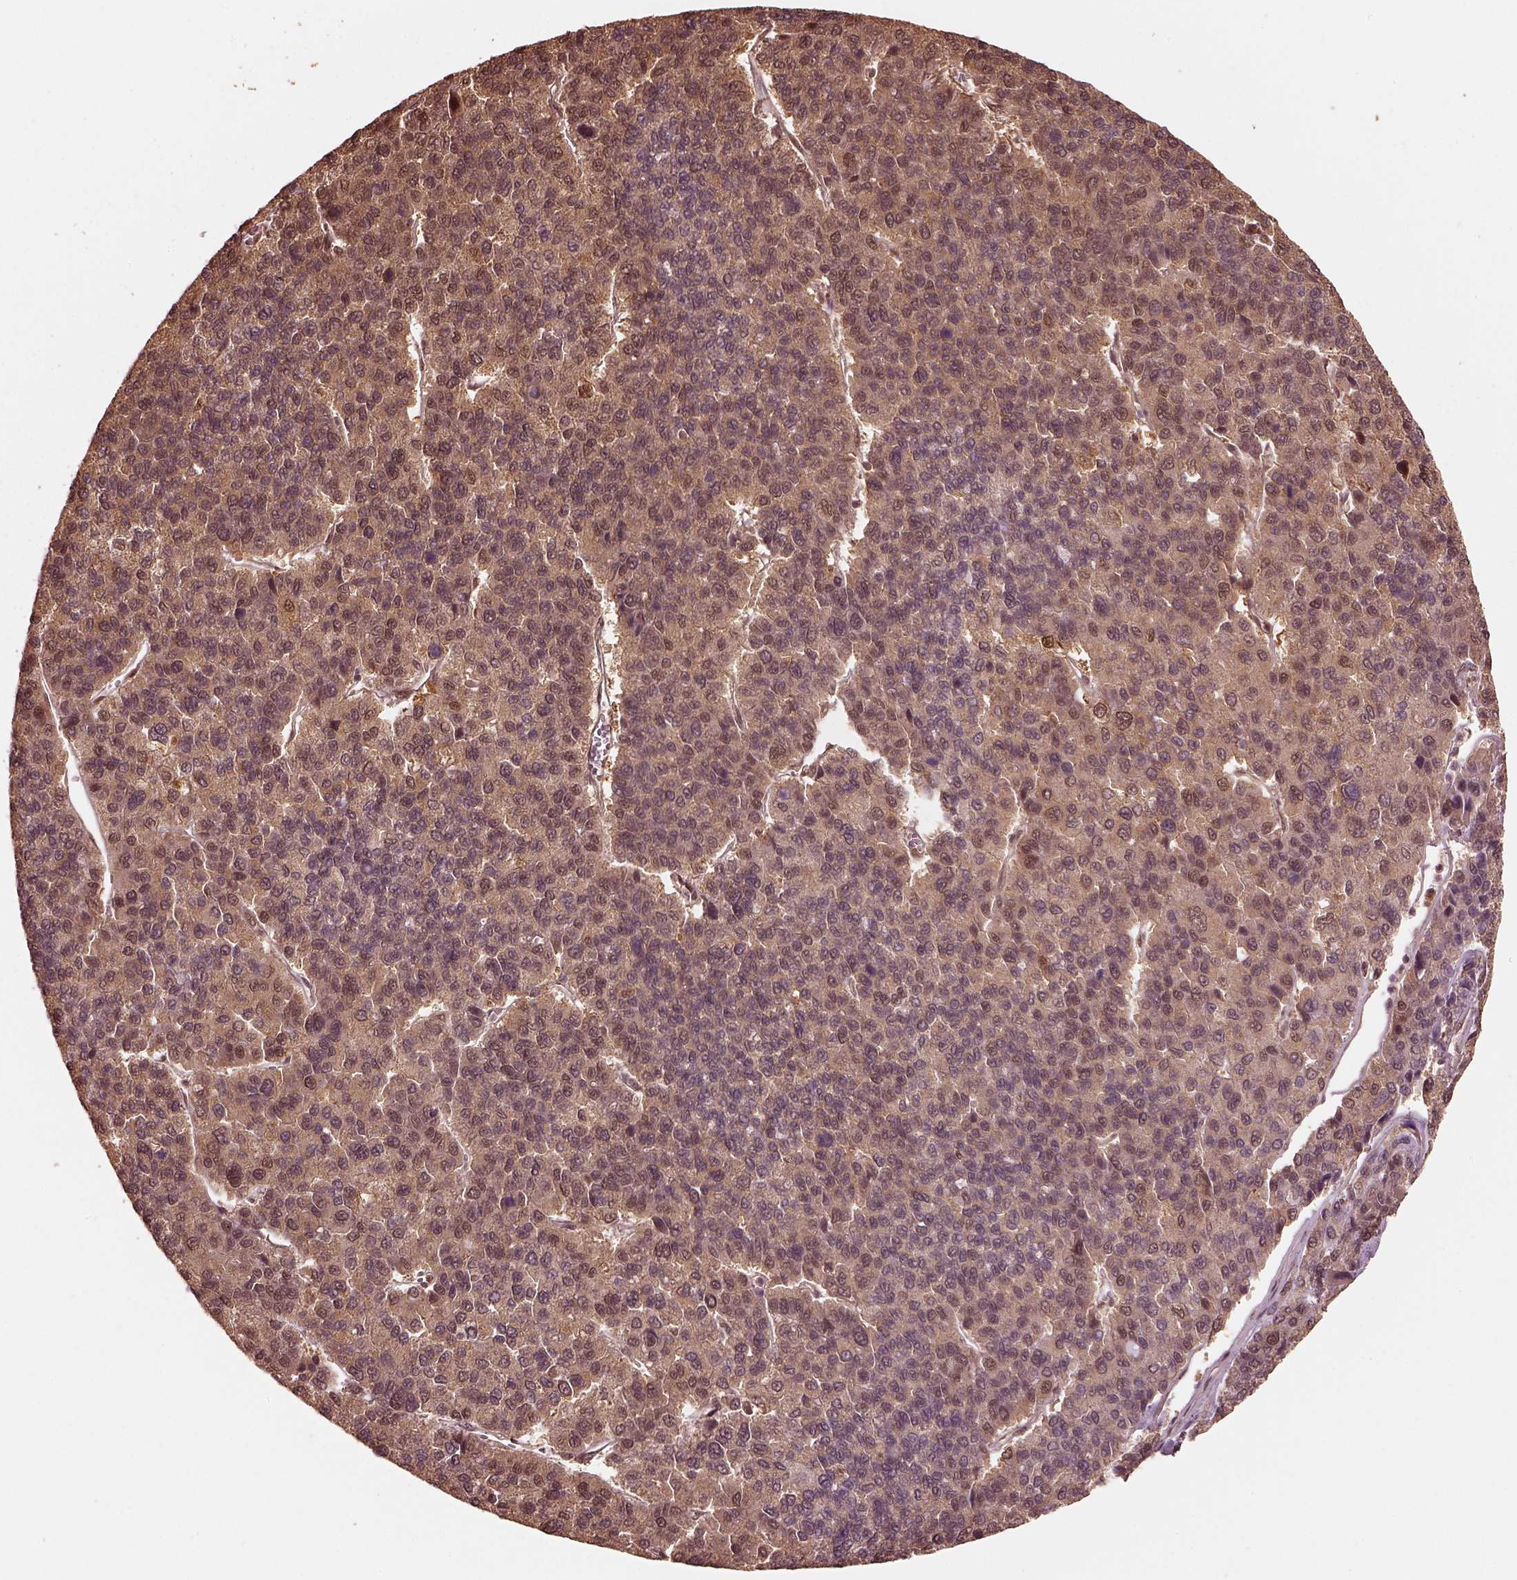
{"staining": {"intensity": "weak", "quantity": "25%-75%", "location": "cytoplasmic/membranous,nuclear"}, "tissue": "liver cancer", "cell_type": "Tumor cells", "image_type": "cancer", "snomed": [{"axis": "morphology", "description": "Carcinoma, Hepatocellular, NOS"}, {"axis": "topography", "description": "Liver"}], "caption": "Protein staining displays weak cytoplasmic/membranous and nuclear staining in approximately 25%-75% of tumor cells in liver cancer (hepatocellular carcinoma). (Brightfield microscopy of DAB IHC at high magnification).", "gene": "PSMC5", "patient": {"sex": "female", "age": 41}}